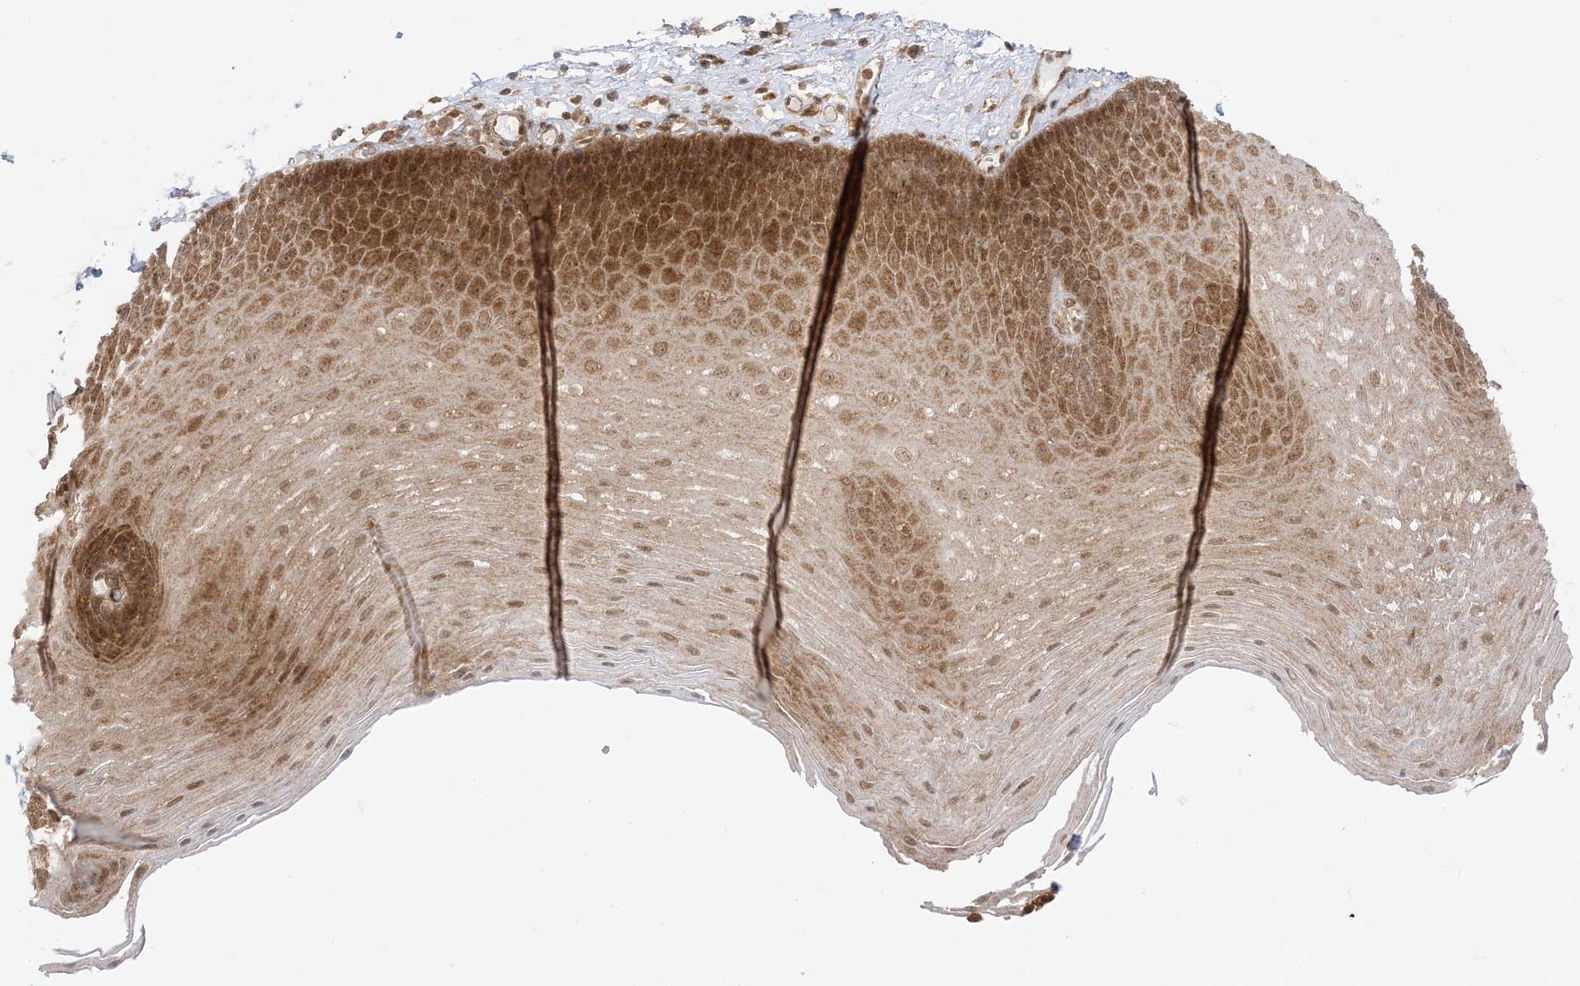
{"staining": {"intensity": "moderate", "quantity": "25%-75%", "location": "cytoplasmic/membranous,nuclear"}, "tissue": "esophagus", "cell_type": "Squamous epithelial cells", "image_type": "normal", "snomed": [{"axis": "morphology", "description": "Normal tissue, NOS"}, {"axis": "topography", "description": "Esophagus"}], "caption": "Squamous epithelial cells demonstrate medium levels of moderate cytoplasmic/membranous,nuclear positivity in approximately 25%-75% of cells in benign human esophagus. (DAB IHC, brown staining for protein, blue staining for nuclei).", "gene": "PTPA", "patient": {"sex": "male", "age": 62}}